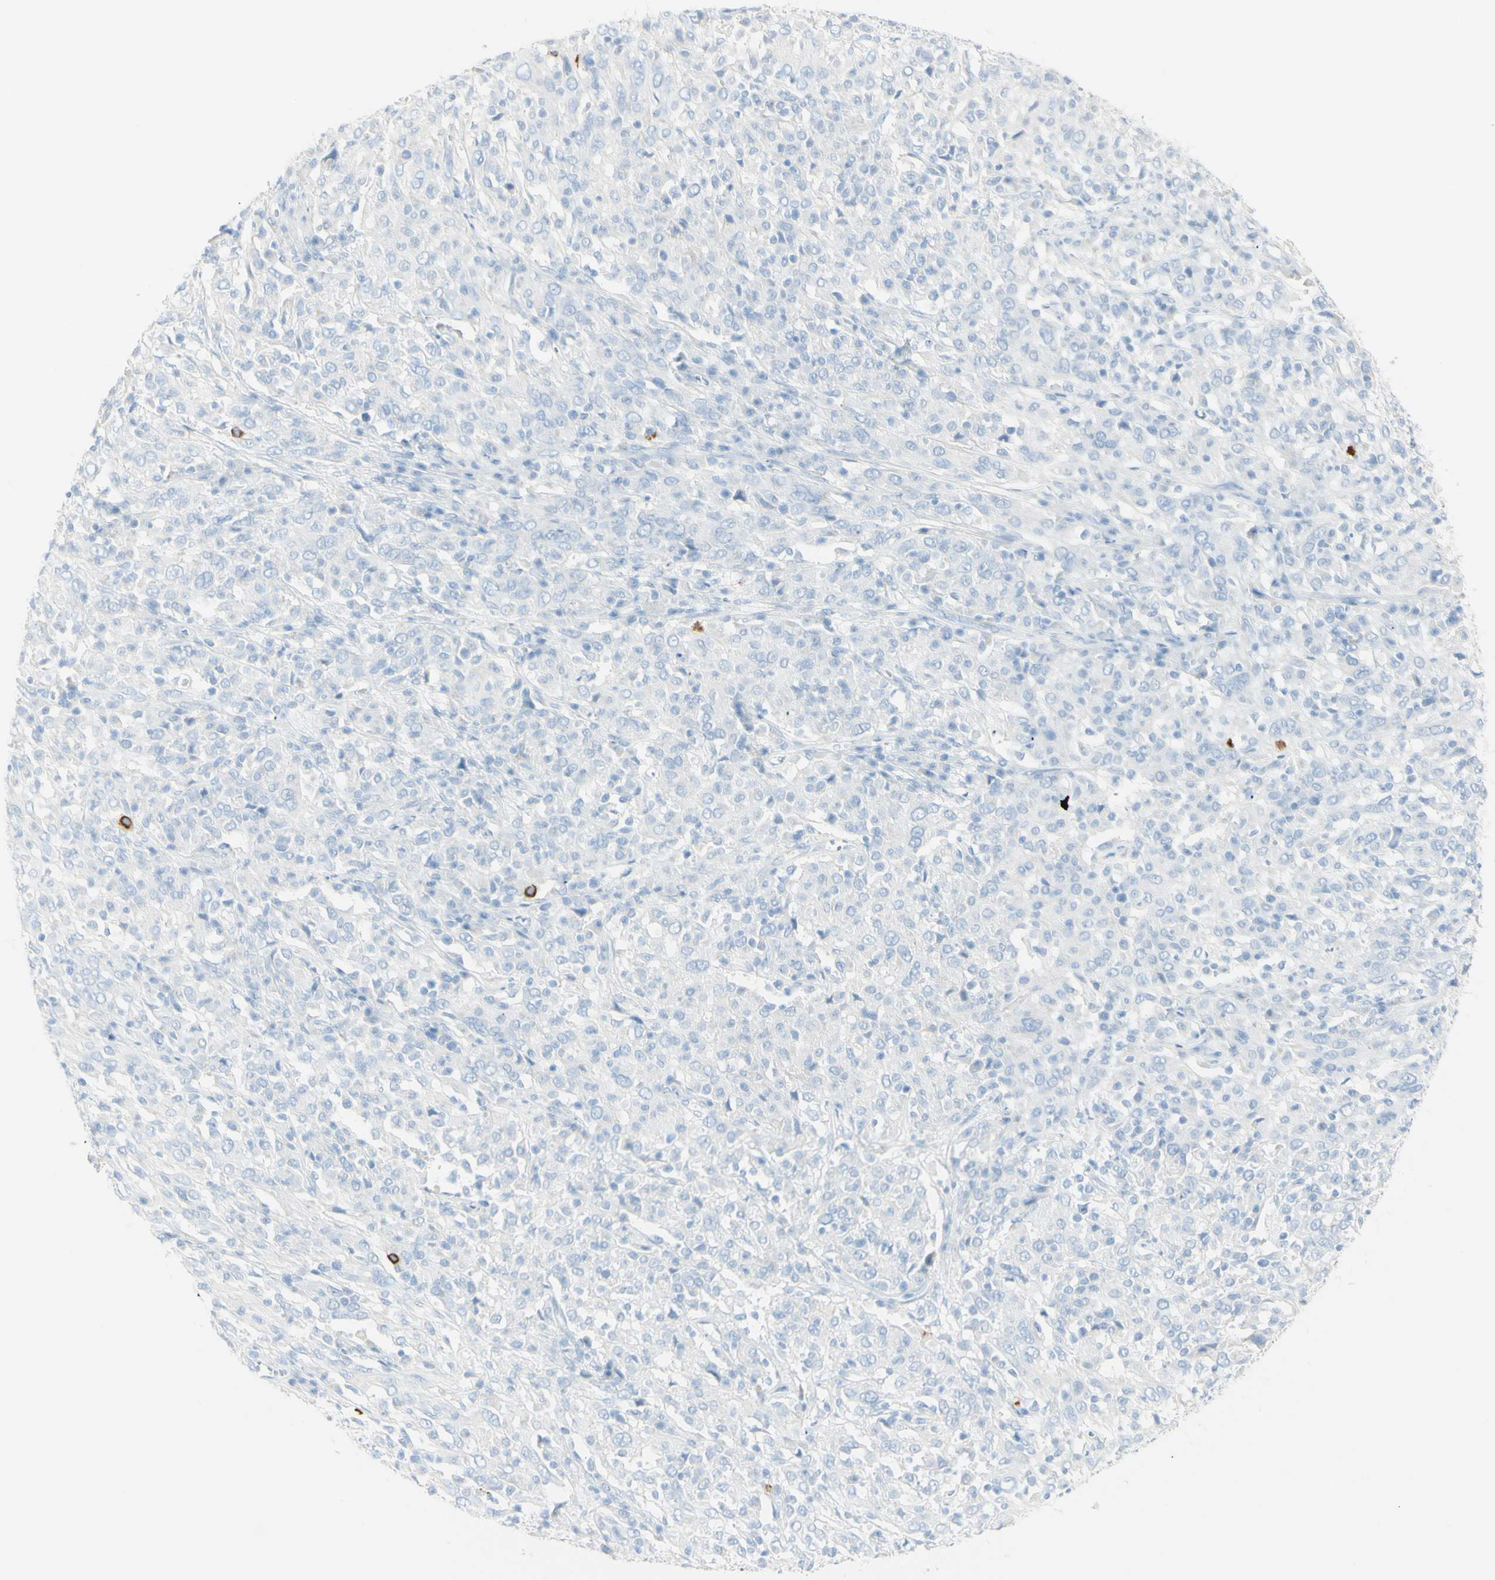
{"staining": {"intensity": "negative", "quantity": "none", "location": "none"}, "tissue": "cervical cancer", "cell_type": "Tumor cells", "image_type": "cancer", "snomed": [{"axis": "morphology", "description": "Squamous cell carcinoma, NOS"}, {"axis": "topography", "description": "Cervix"}], "caption": "A photomicrograph of cervical cancer (squamous cell carcinoma) stained for a protein reveals no brown staining in tumor cells.", "gene": "LETM1", "patient": {"sex": "female", "age": 46}}